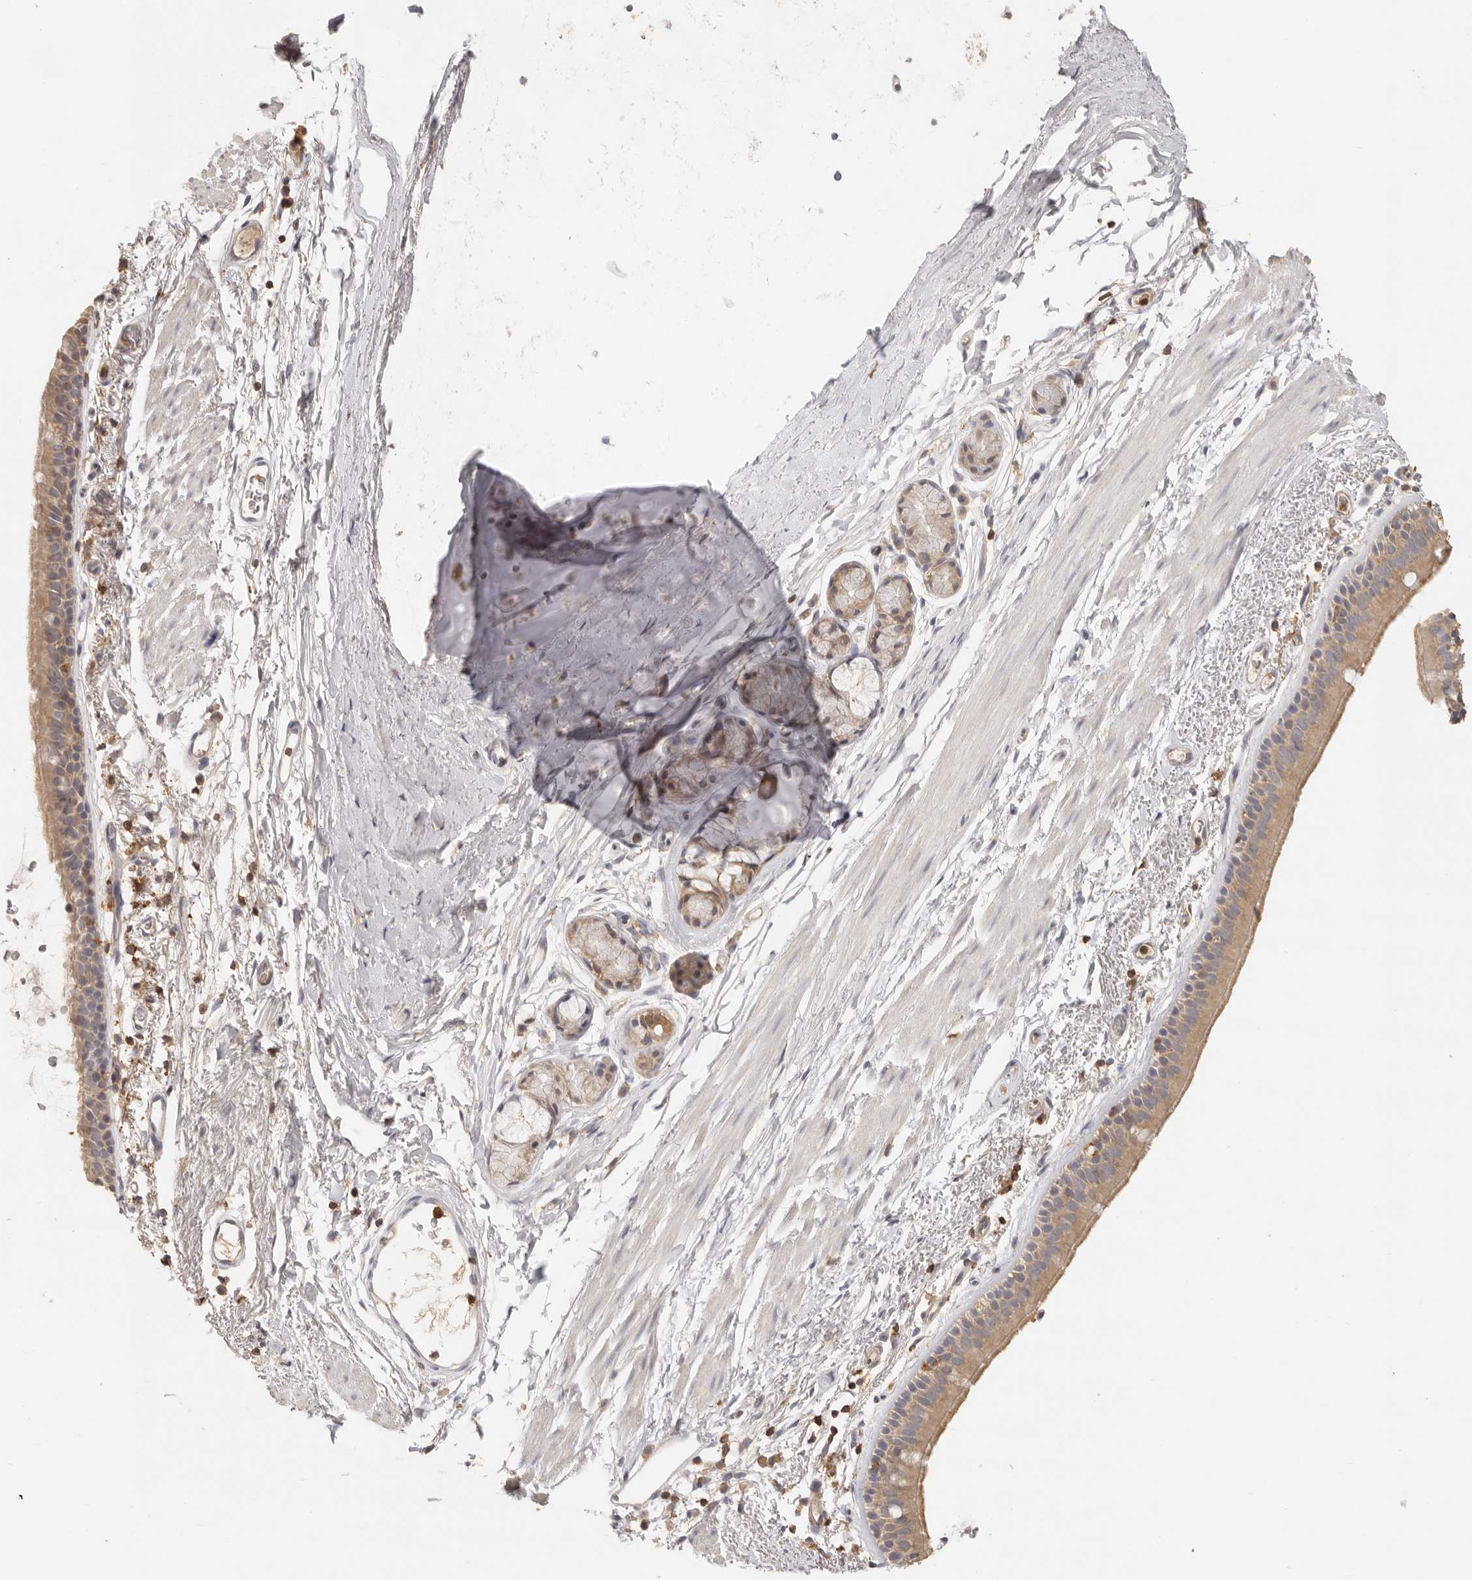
{"staining": {"intensity": "moderate", "quantity": ">75%", "location": "cytoplasmic/membranous"}, "tissue": "bronchus", "cell_type": "Respiratory epithelial cells", "image_type": "normal", "snomed": [{"axis": "morphology", "description": "Normal tissue, NOS"}, {"axis": "topography", "description": "Lymph node"}, {"axis": "topography", "description": "Bronchus"}], "caption": "The histopathology image reveals staining of benign bronchus, revealing moderate cytoplasmic/membranous protein staining (brown color) within respiratory epithelial cells.", "gene": "CSK", "patient": {"sex": "female", "age": 70}}